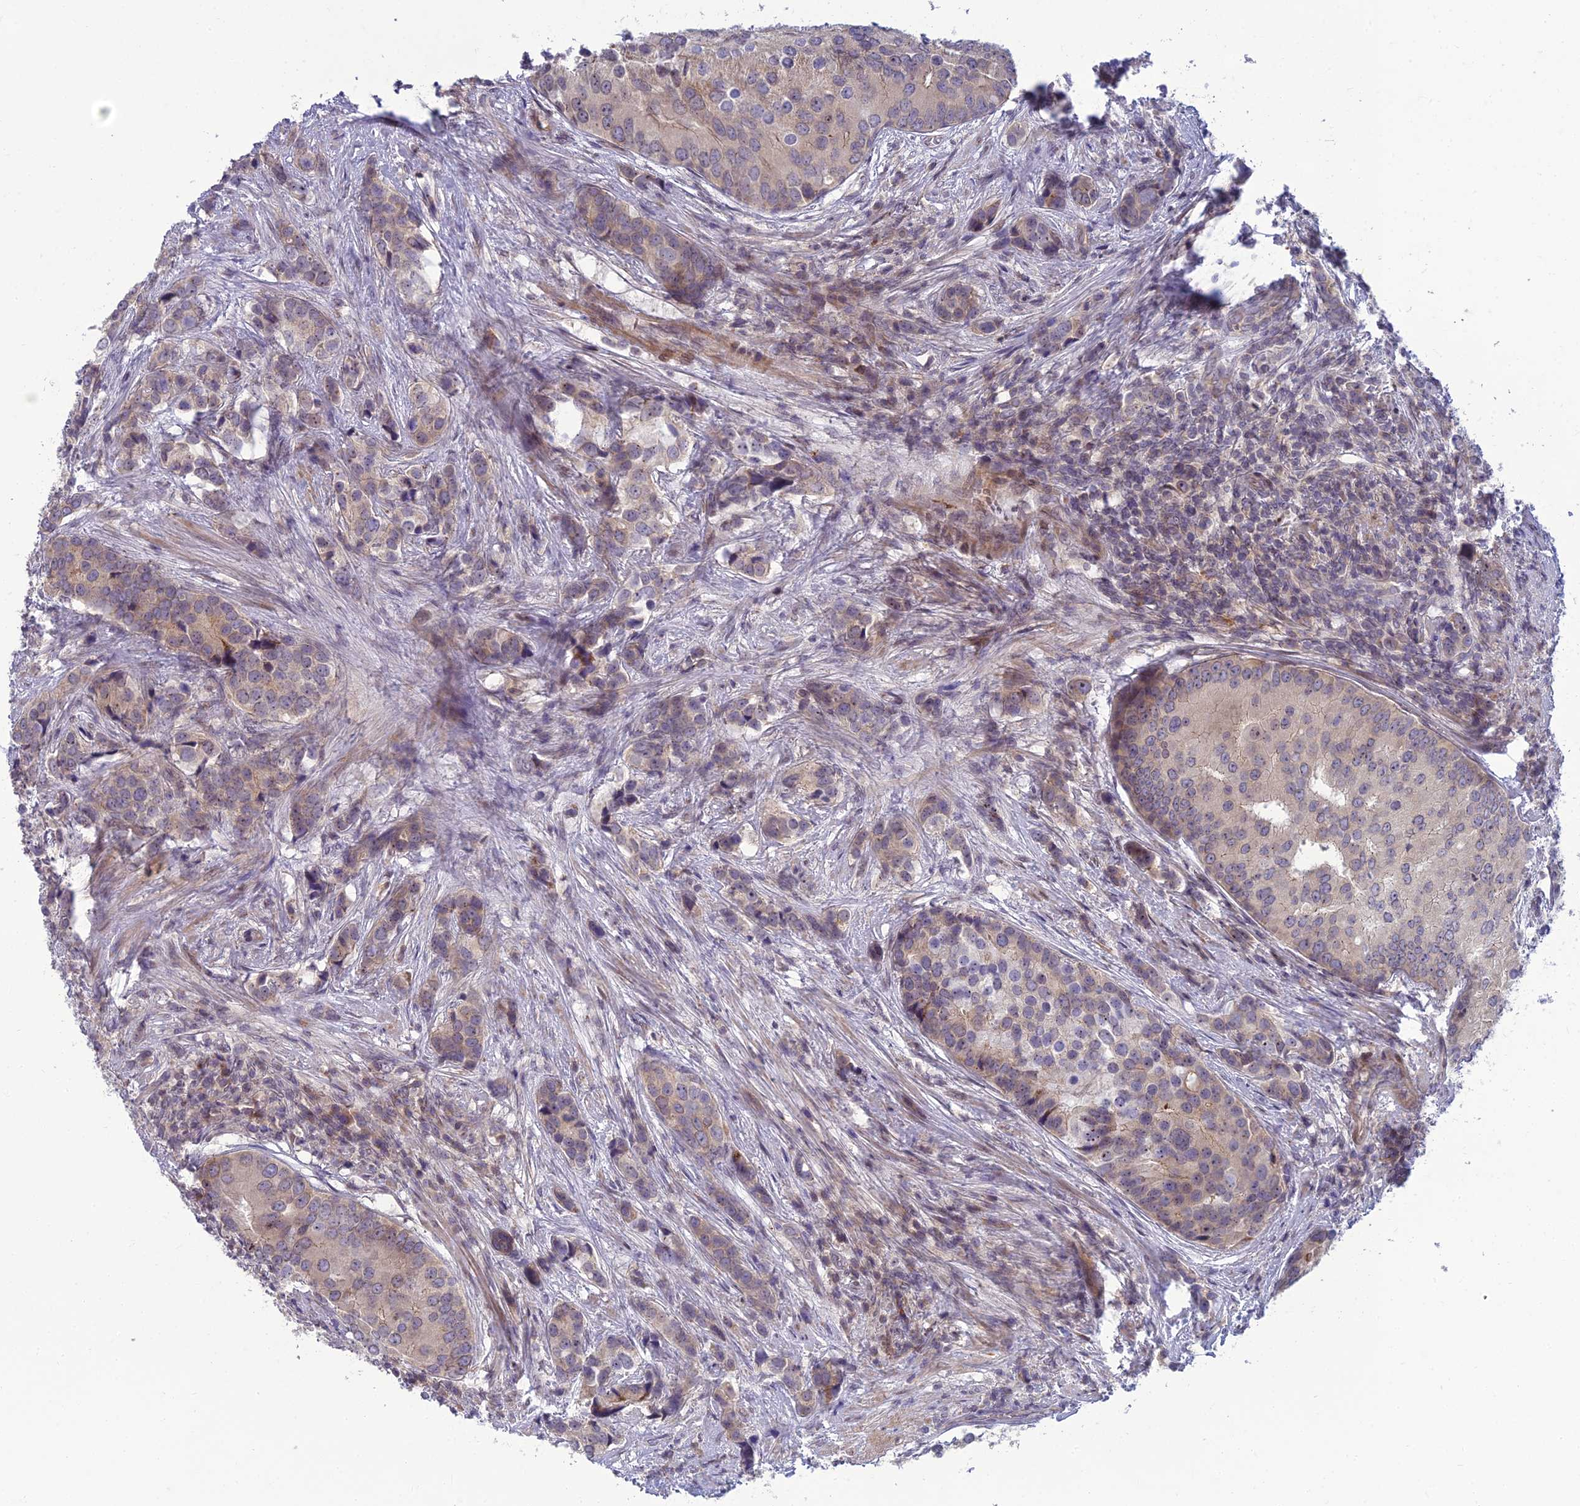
{"staining": {"intensity": "weak", "quantity": "25%-75%", "location": "cytoplasmic/membranous"}, "tissue": "prostate cancer", "cell_type": "Tumor cells", "image_type": "cancer", "snomed": [{"axis": "morphology", "description": "Adenocarcinoma, High grade"}, {"axis": "topography", "description": "Prostate"}], "caption": "Immunohistochemical staining of human prostate adenocarcinoma (high-grade) exhibits low levels of weak cytoplasmic/membranous positivity in about 25%-75% of tumor cells. (Stains: DAB in brown, nuclei in blue, Microscopy: brightfield microscopy at high magnification).", "gene": "DTX2", "patient": {"sex": "male", "age": 62}}